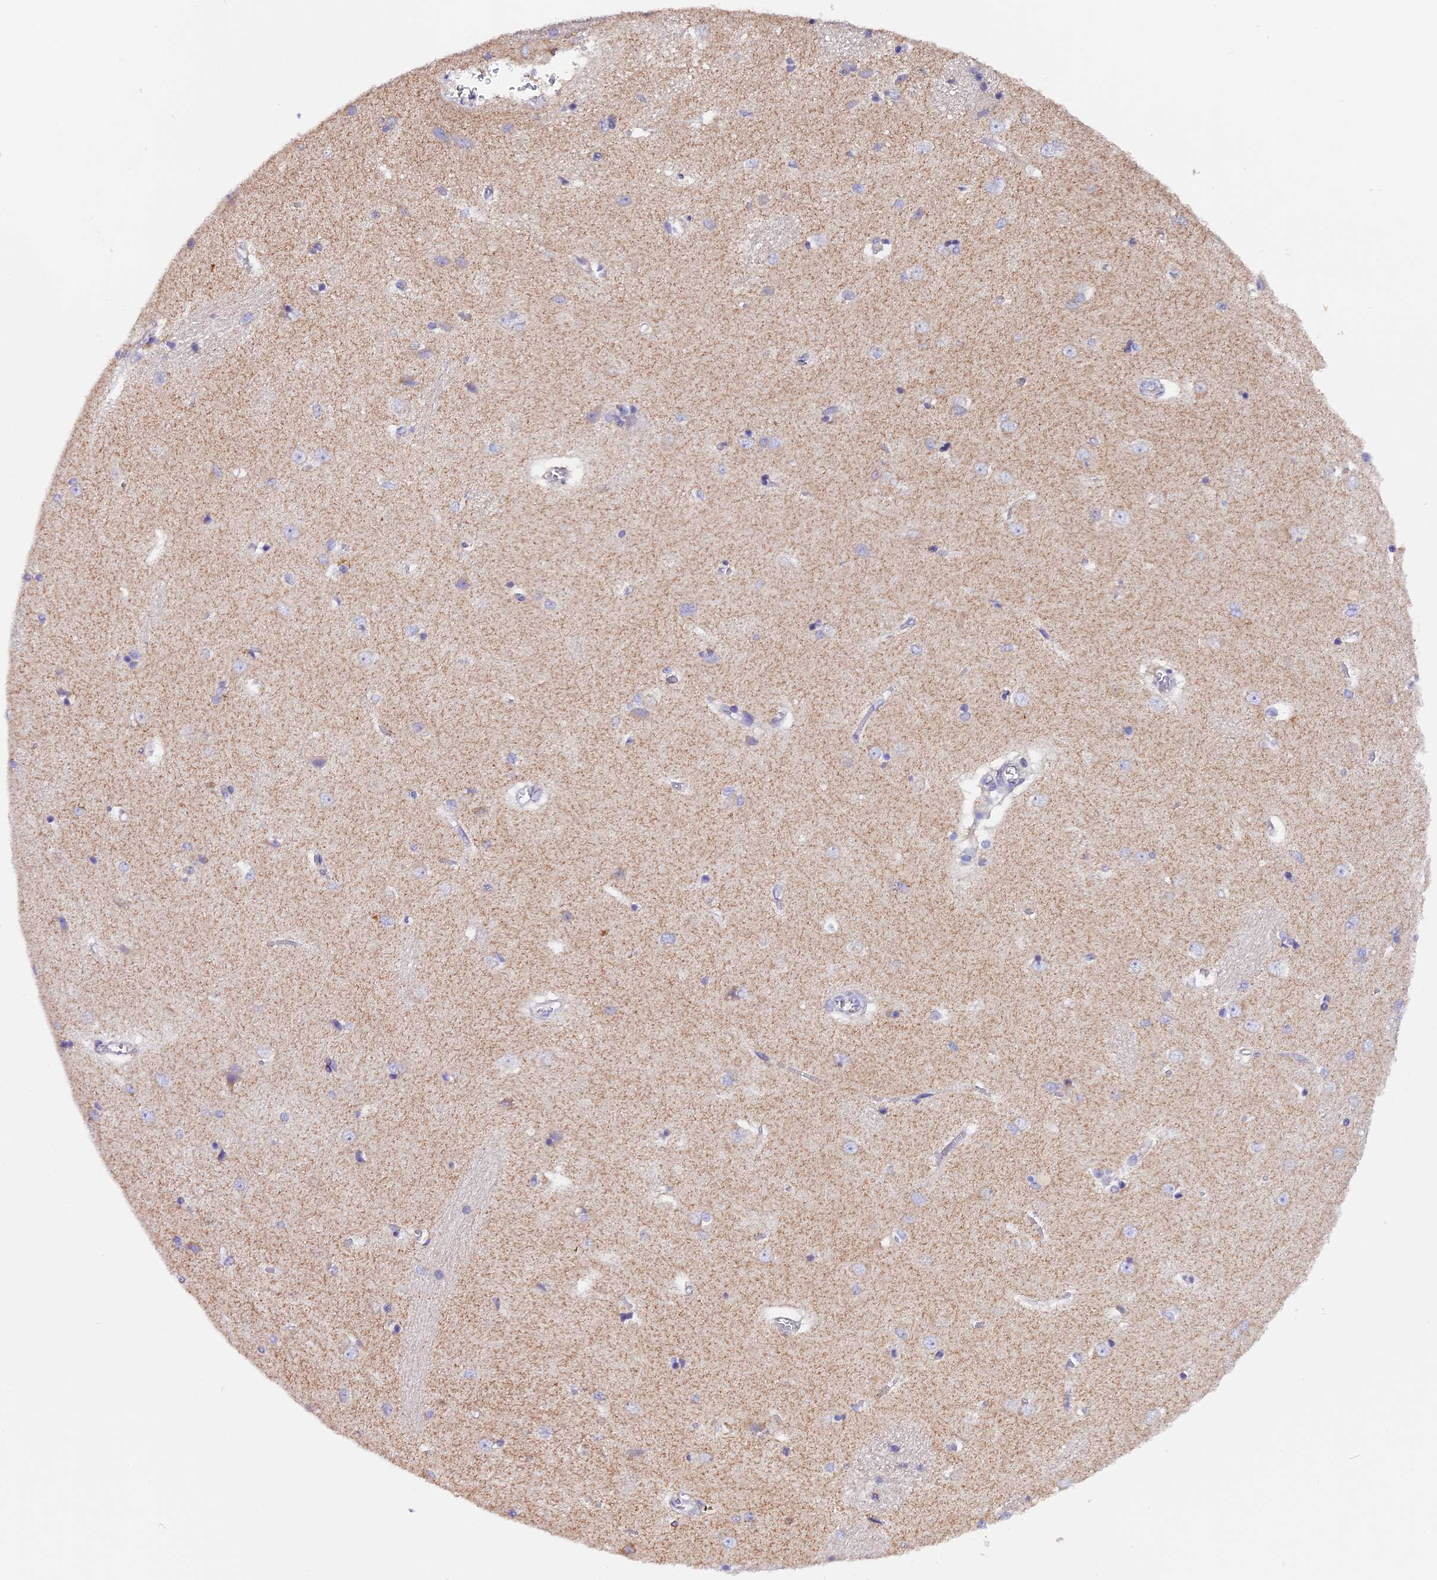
{"staining": {"intensity": "negative", "quantity": "none", "location": "none"}, "tissue": "caudate", "cell_type": "Glial cells", "image_type": "normal", "snomed": [{"axis": "morphology", "description": "Normal tissue, NOS"}, {"axis": "topography", "description": "Lateral ventricle wall"}], "caption": "Glial cells show no significant protein positivity in benign caudate. (DAB IHC visualized using brightfield microscopy, high magnification).", "gene": "DDX28", "patient": {"sex": "male", "age": 37}}